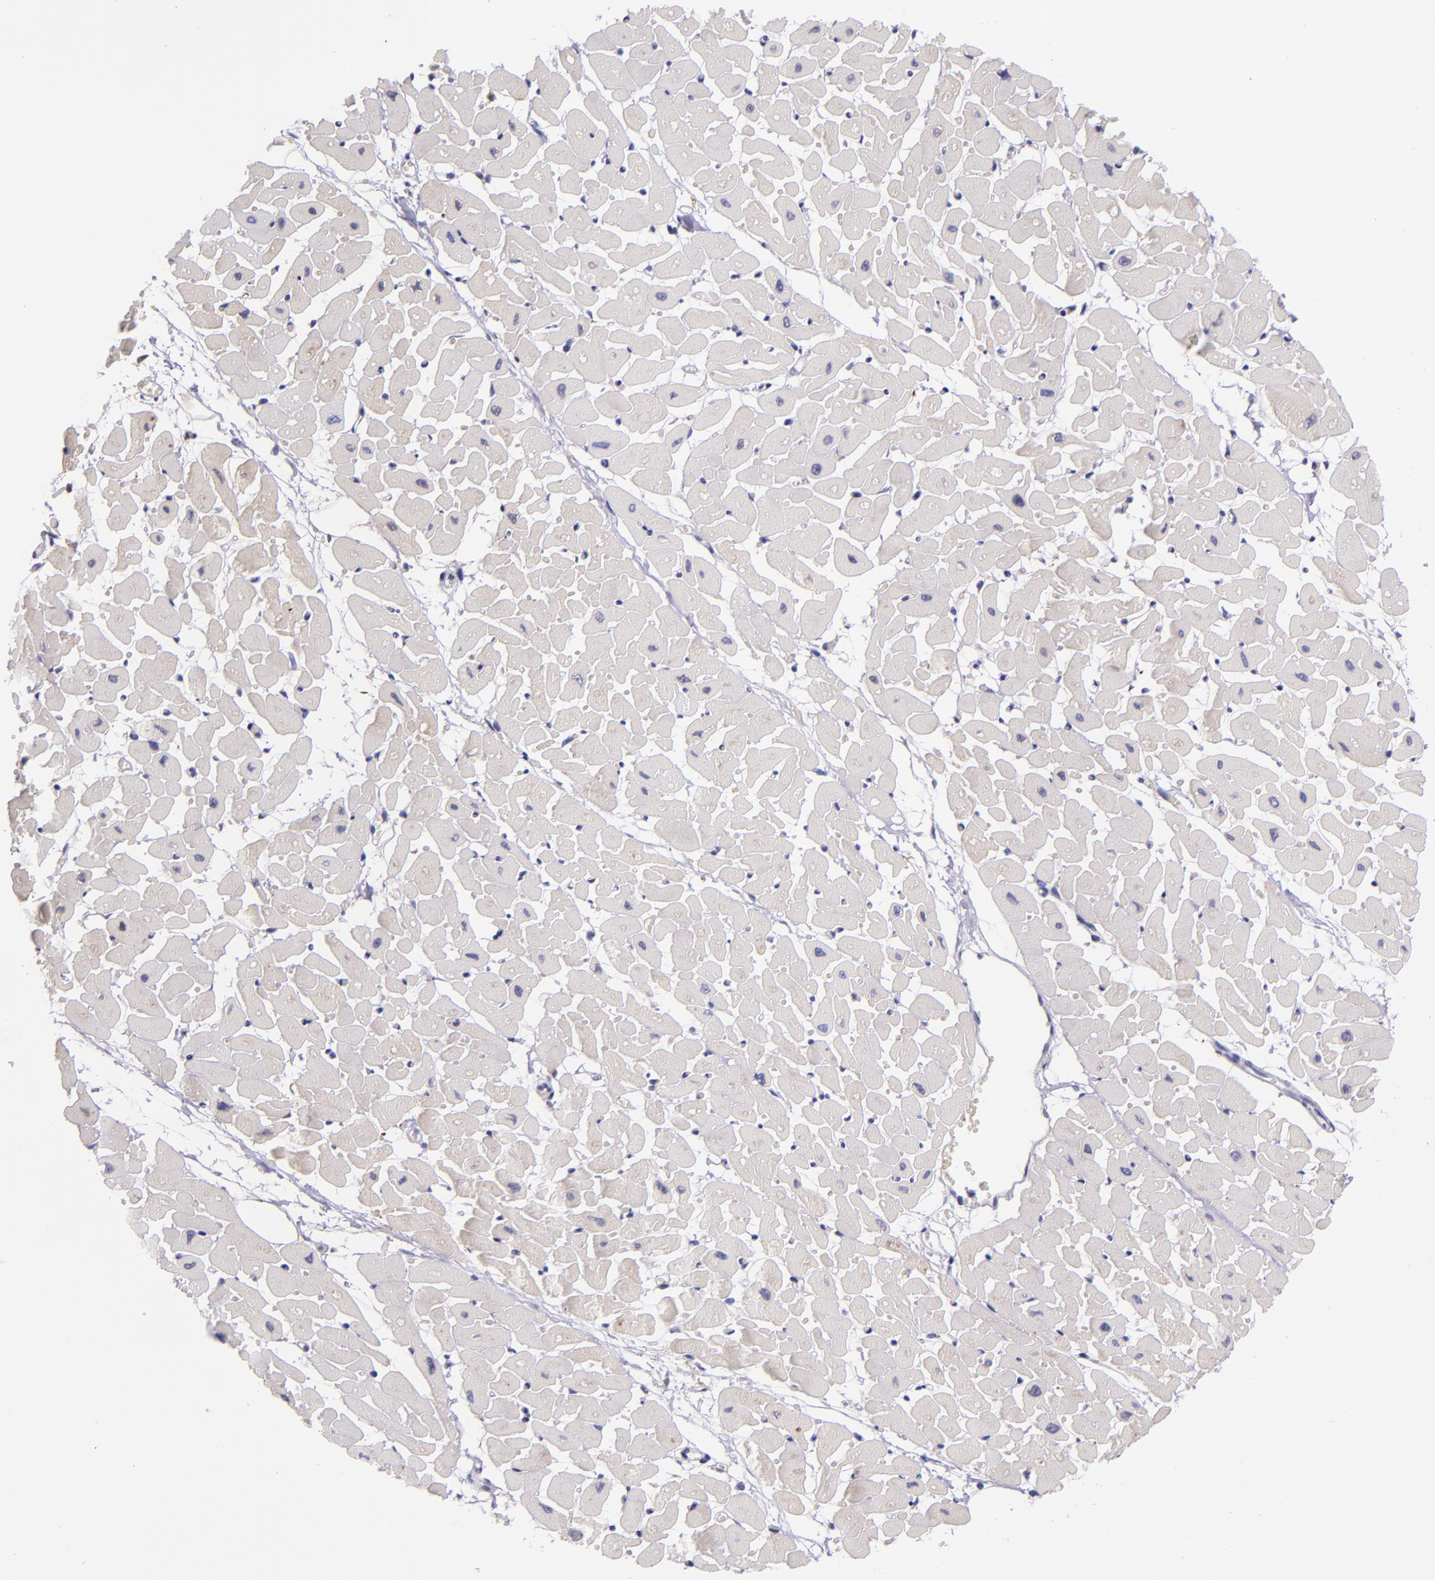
{"staining": {"intensity": "weak", "quantity": "<25%", "location": "cytoplasmic/membranous"}, "tissue": "heart muscle", "cell_type": "Cardiomyocytes", "image_type": "normal", "snomed": [{"axis": "morphology", "description": "Normal tissue, NOS"}, {"axis": "topography", "description": "Heart"}], "caption": "Immunohistochemistry (IHC) of unremarkable heart muscle exhibits no expression in cardiomyocytes. The staining was performed using DAB (3,3'-diaminobenzidine) to visualize the protein expression in brown, while the nuclei were stained in blue with hematoxylin (Magnification: 20x).", "gene": "KNG1", "patient": {"sex": "female", "age": 19}}